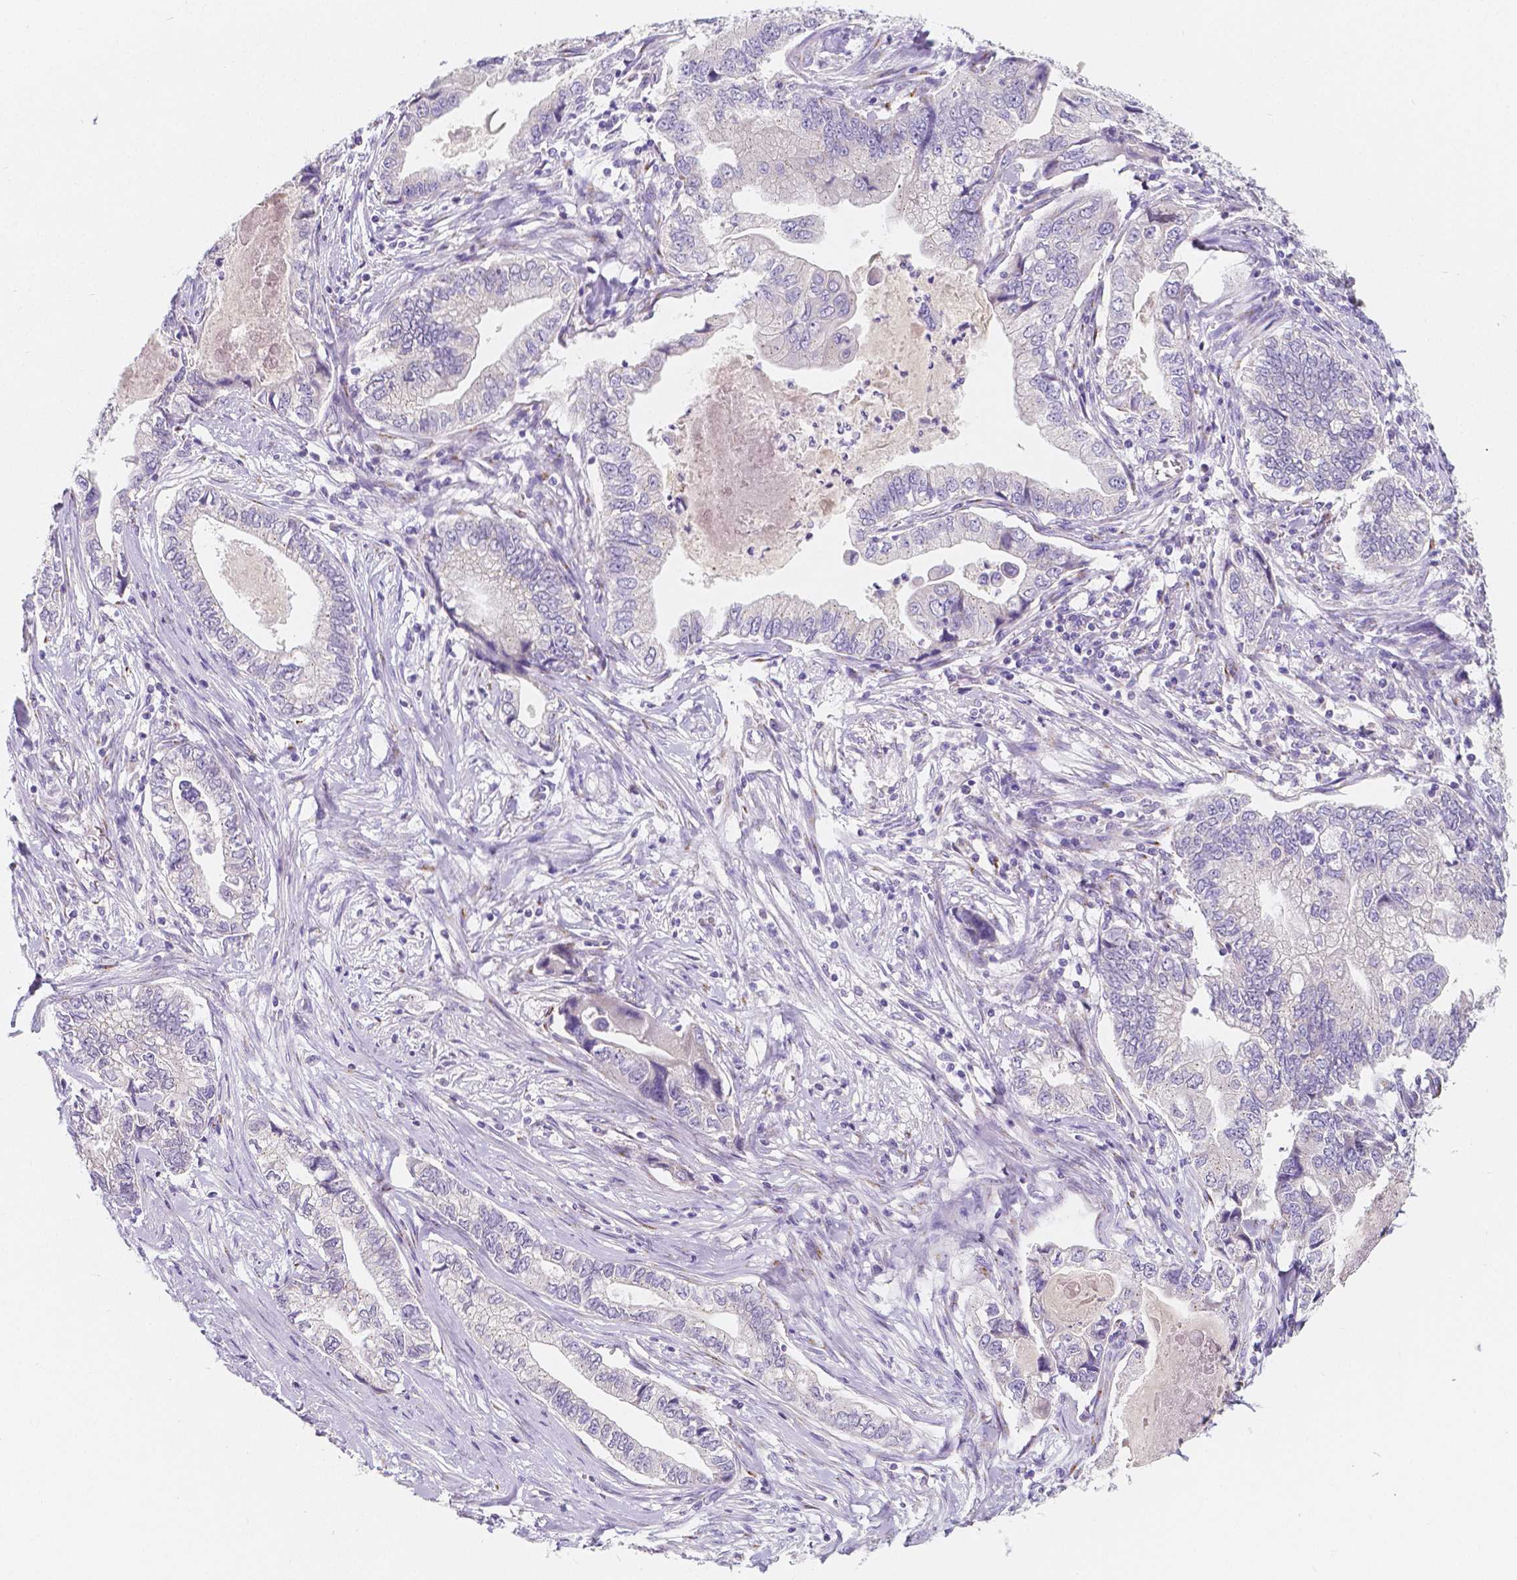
{"staining": {"intensity": "negative", "quantity": "none", "location": "none"}, "tissue": "stomach cancer", "cell_type": "Tumor cells", "image_type": "cancer", "snomed": [{"axis": "morphology", "description": "Adenocarcinoma, NOS"}, {"axis": "topography", "description": "Pancreas"}, {"axis": "topography", "description": "Stomach, upper"}], "caption": "IHC micrograph of stomach adenocarcinoma stained for a protein (brown), which demonstrates no positivity in tumor cells.", "gene": "RNF186", "patient": {"sex": "male", "age": 77}}